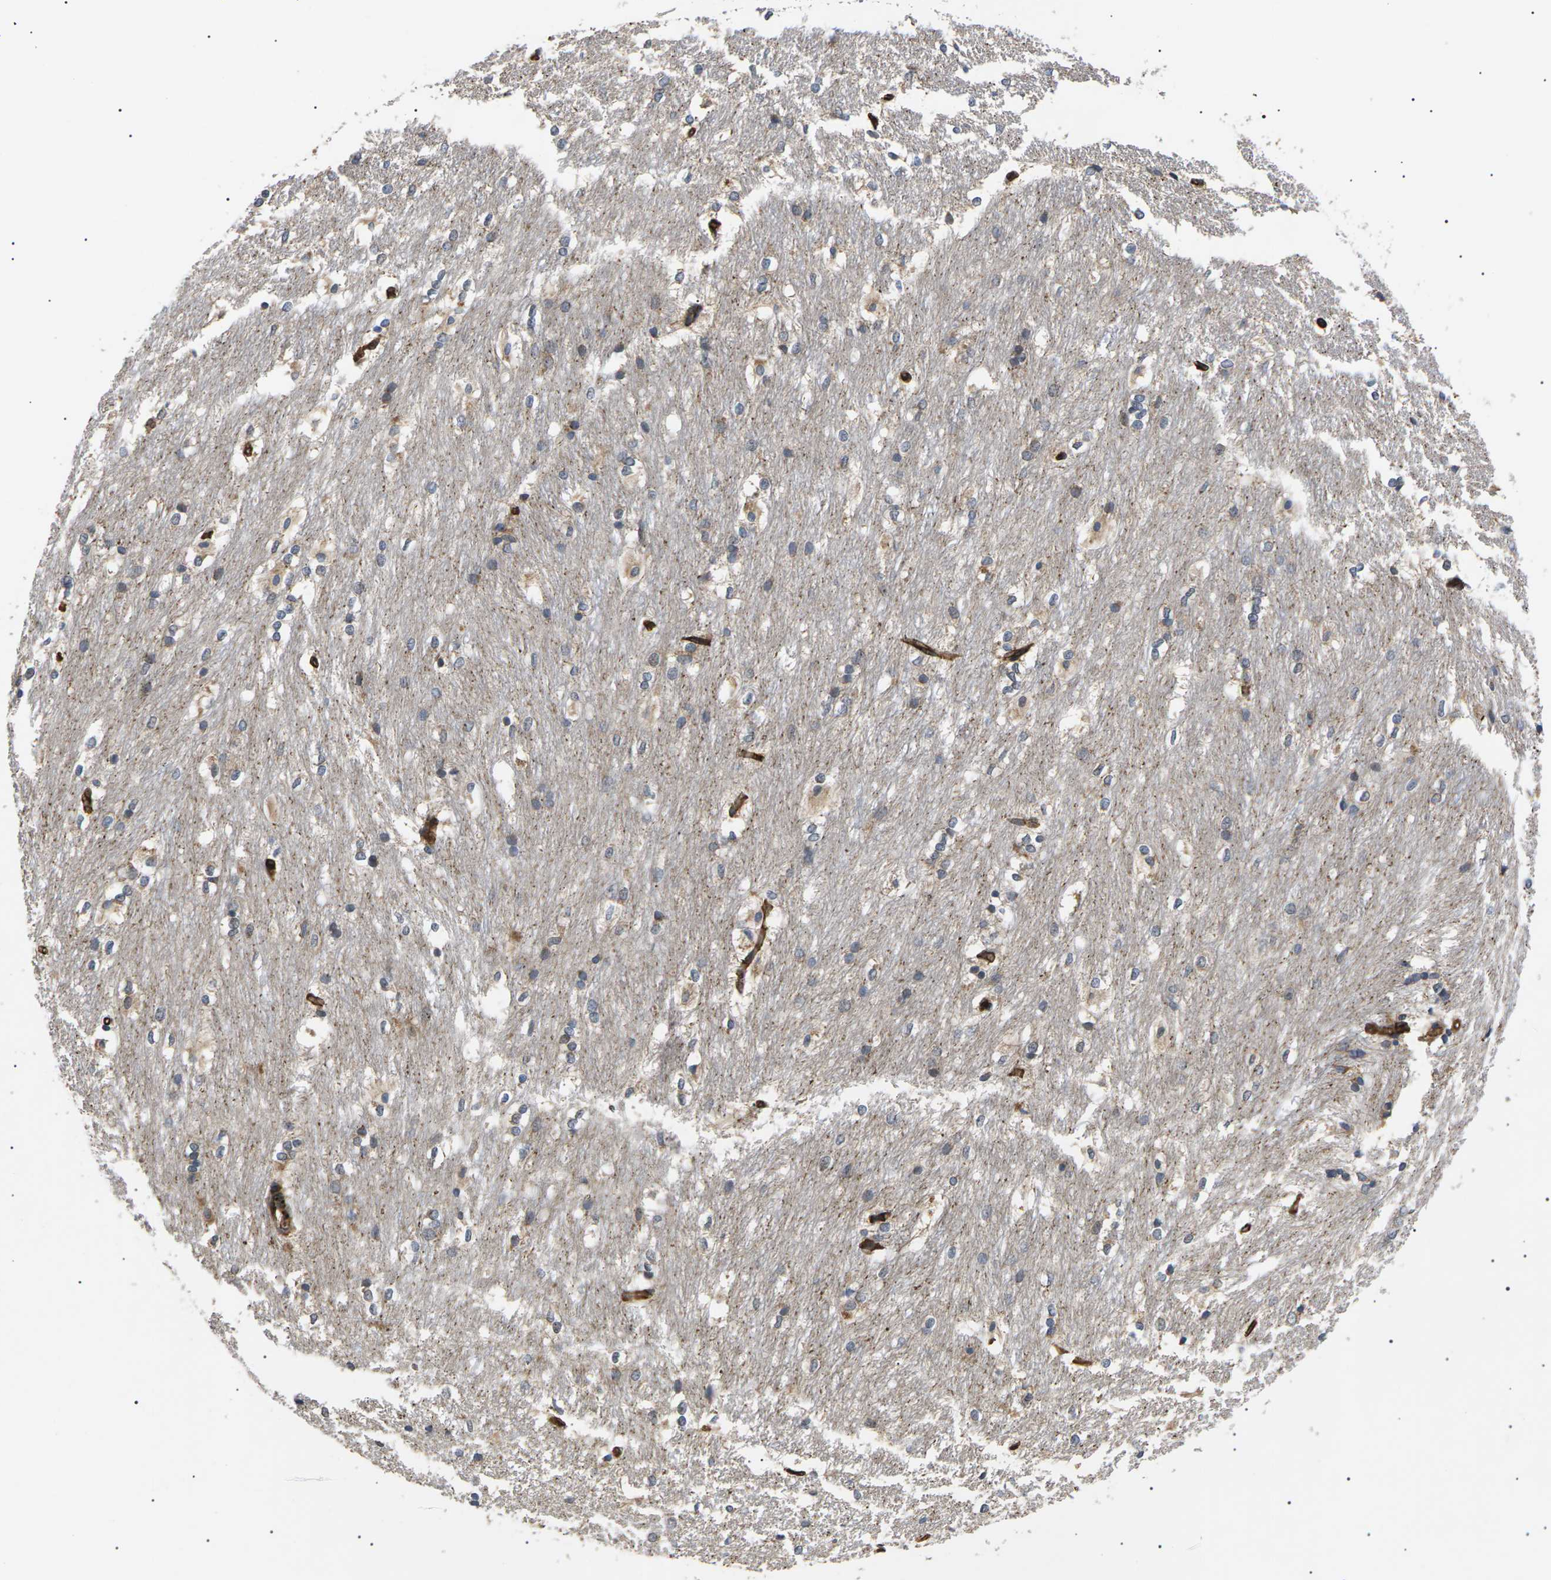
{"staining": {"intensity": "weak", "quantity": "<25%", "location": "cytoplasmic/membranous"}, "tissue": "caudate", "cell_type": "Glial cells", "image_type": "normal", "snomed": [{"axis": "morphology", "description": "Normal tissue, NOS"}, {"axis": "topography", "description": "Lateral ventricle wall"}], "caption": "Micrograph shows no protein staining in glial cells of normal caudate. (DAB (3,3'-diaminobenzidine) immunohistochemistry (IHC), high magnification).", "gene": "TMTC4", "patient": {"sex": "female", "age": 19}}